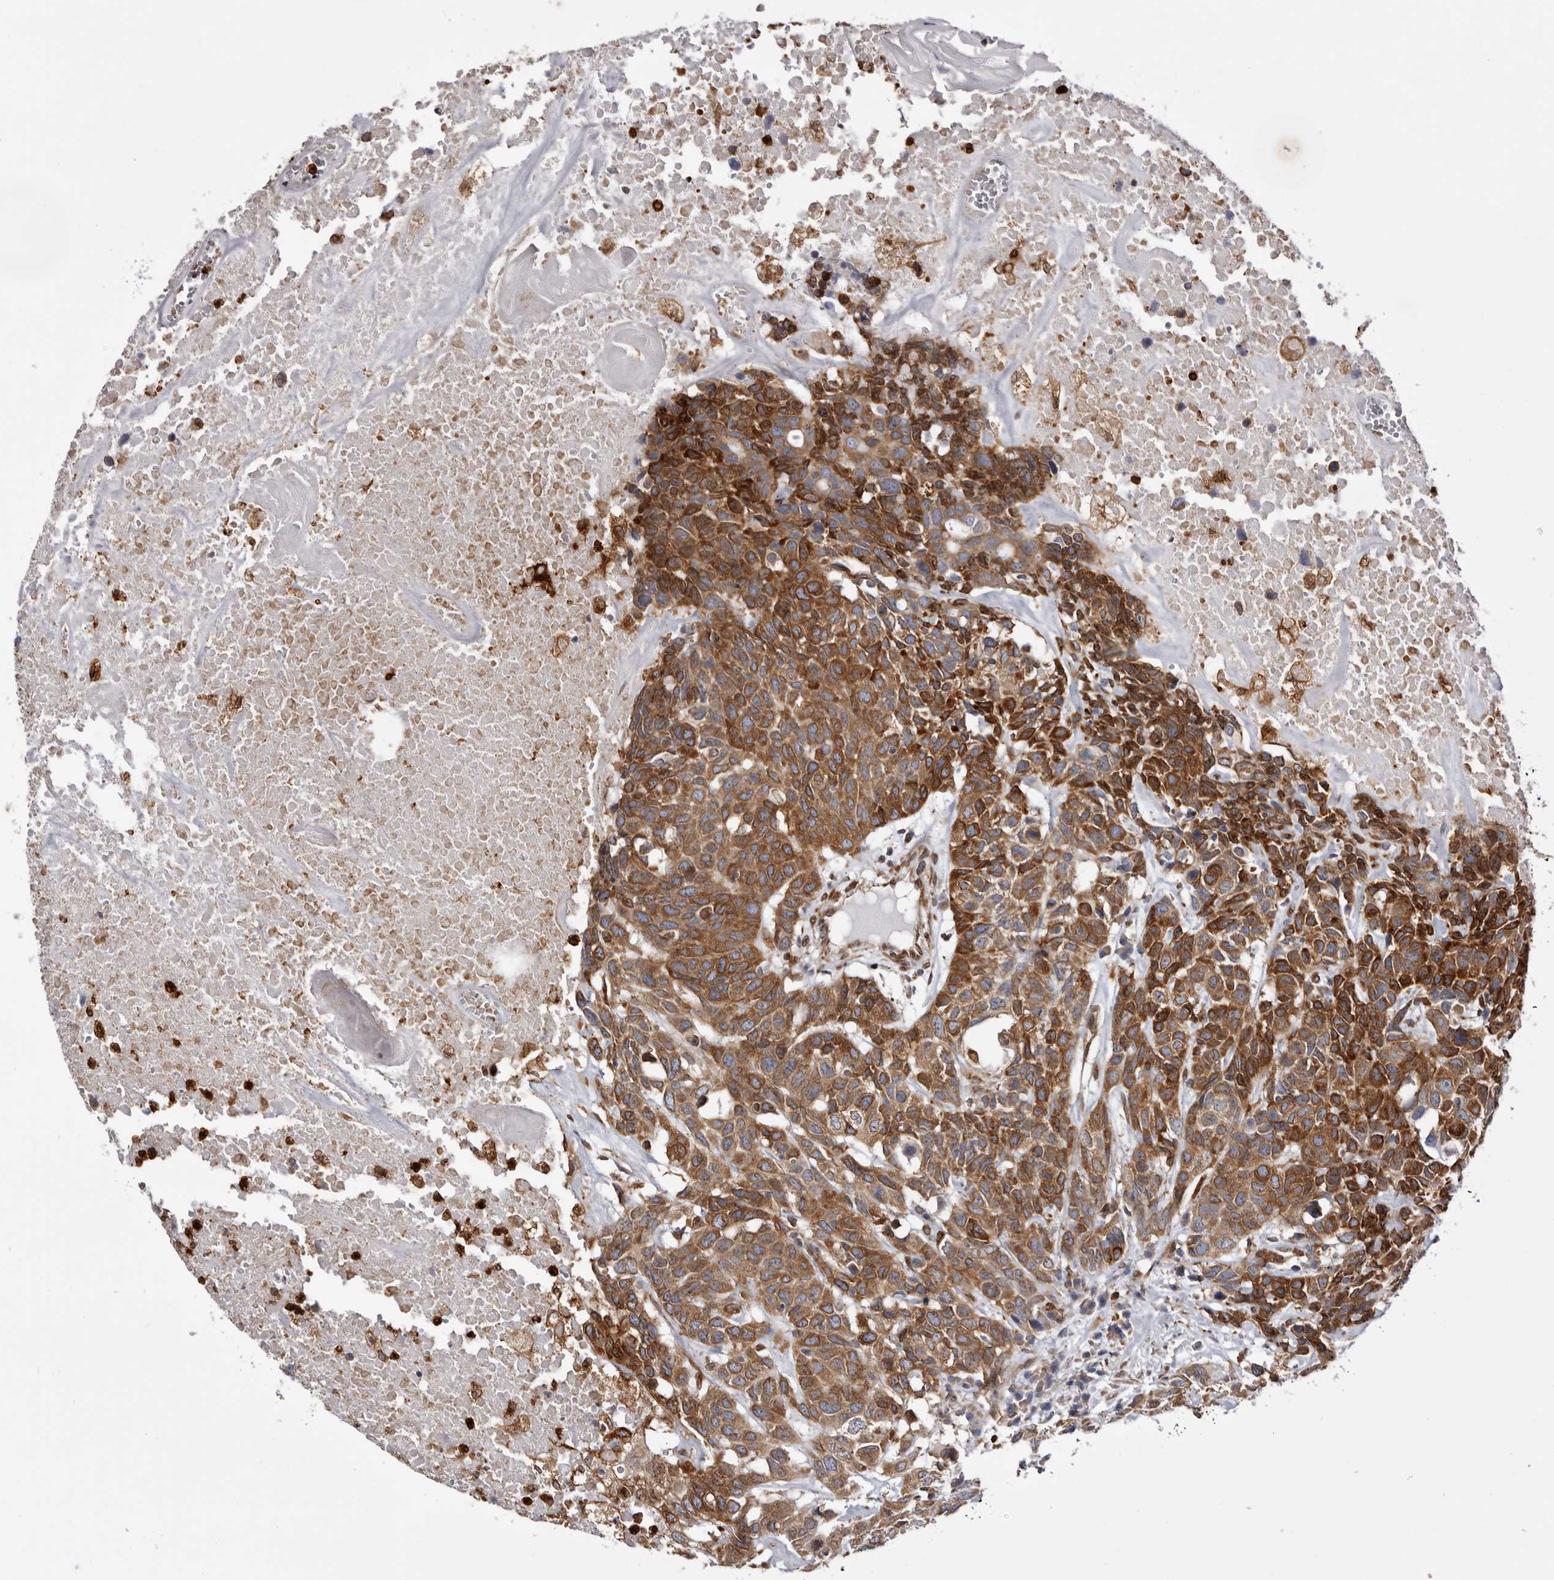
{"staining": {"intensity": "moderate", "quantity": ">75%", "location": "cytoplasmic/membranous"}, "tissue": "head and neck cancer", "cell_type": "Tumor cells", "image_type": "cancer", "snomed": [{"axis": "morphology", "description": "Squamous cell carcinoma, NOS"}, {"axis": "topography", "description": "Head-Neck"}], "caption": "Head and neck cancer tissue displays moderate cytoplasmic/membranous expression in about >75% of tumor cells, visualized by immunohistochemistry. (brown staining indicates protein expression, while blue staining denotes nuclei).", "gene": "C4orf3", "patient": {"sex": "male", "age": 66}}